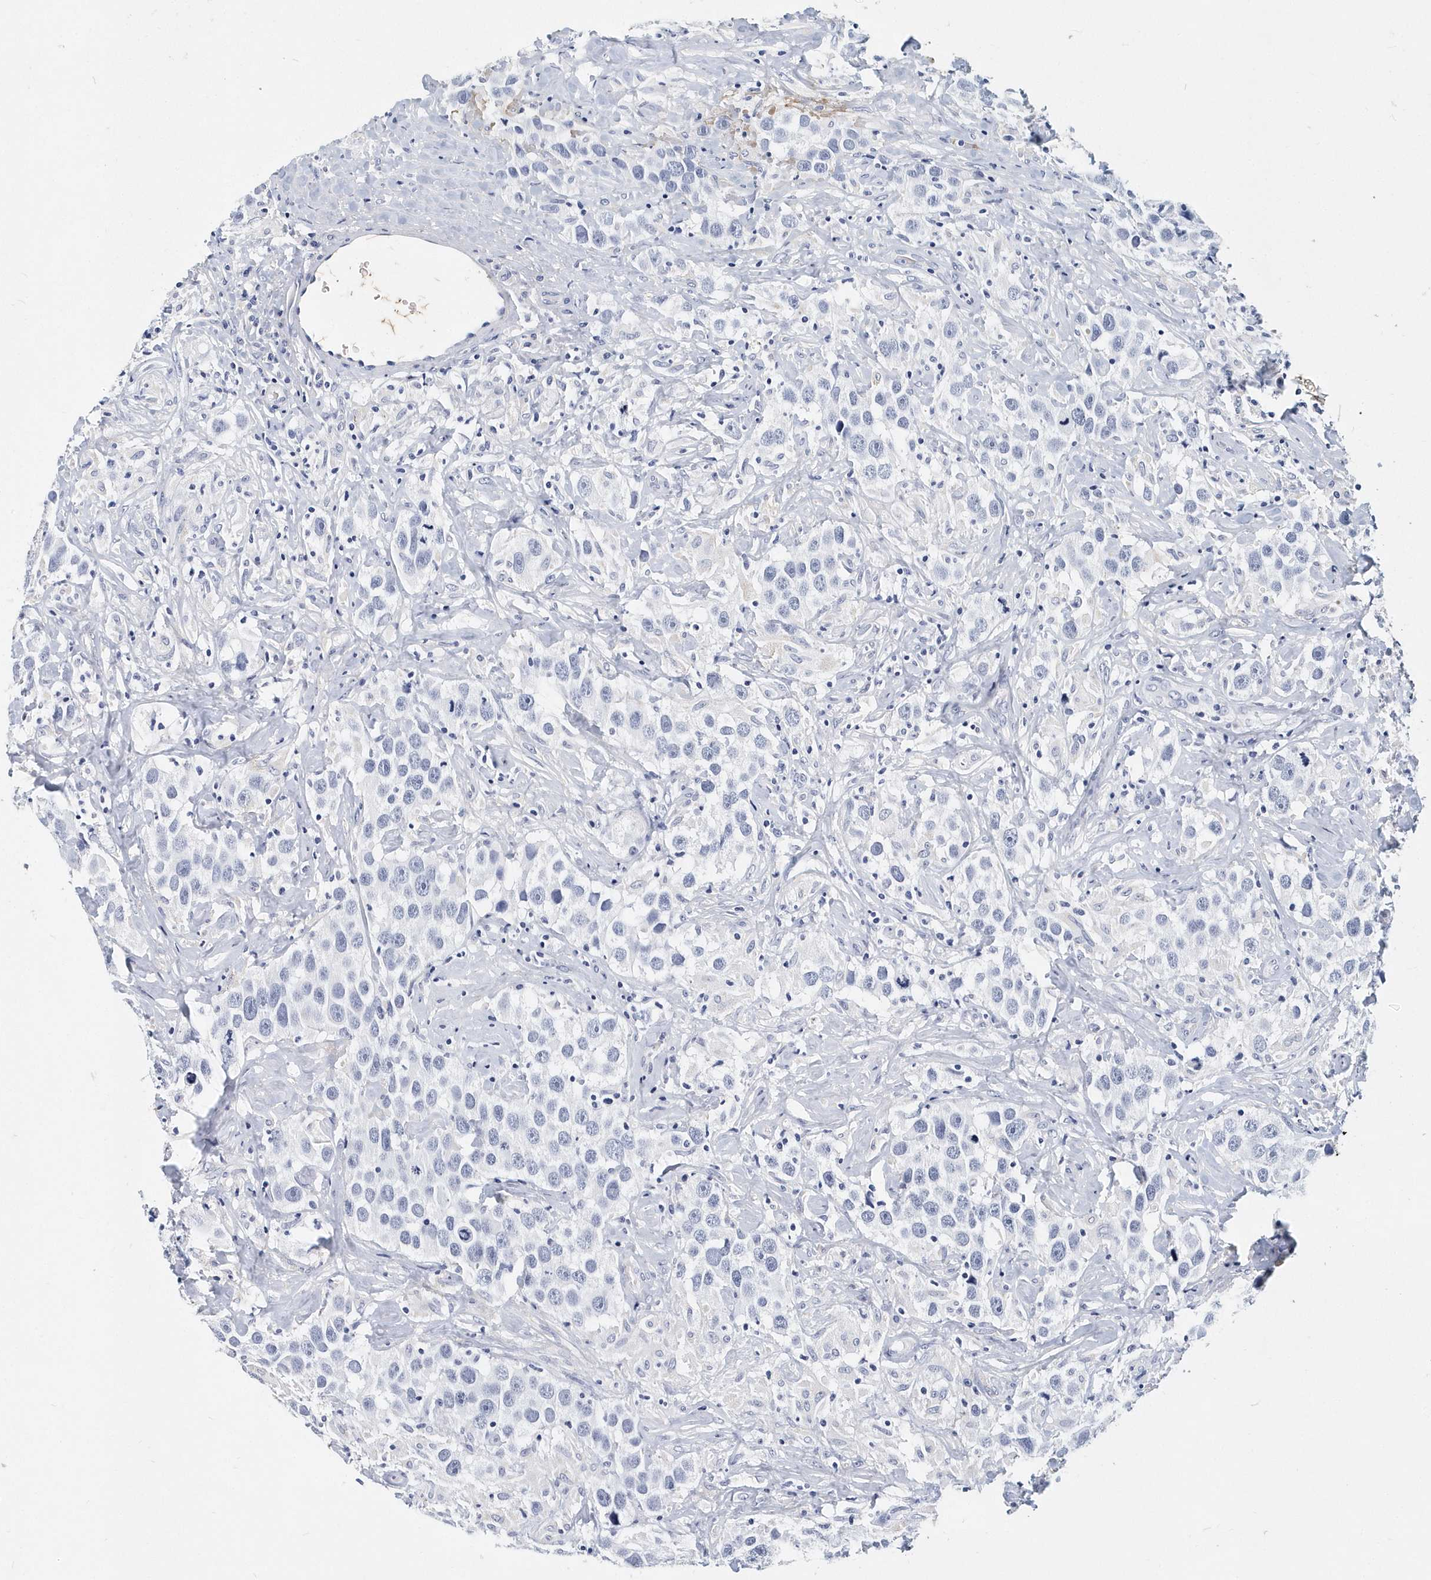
{"staining": {"intensity": "negative", "quantity": "none", "location": "none"}, "tissue": "testis cancer", "cell_type": "Tumor cells", "image_type": "cancer", "snomed": [{"axis": "morphology", "description": "Seminoma, NOS"}, {"axis": "topography", "description": "Testis"}], "caption": "Human seminoma (testis) stained for a protein using IHC demonstrates no positivity in tumor cells.", "gene": "ITGA2B", "patient": {"sex": "male", "age": 49}}